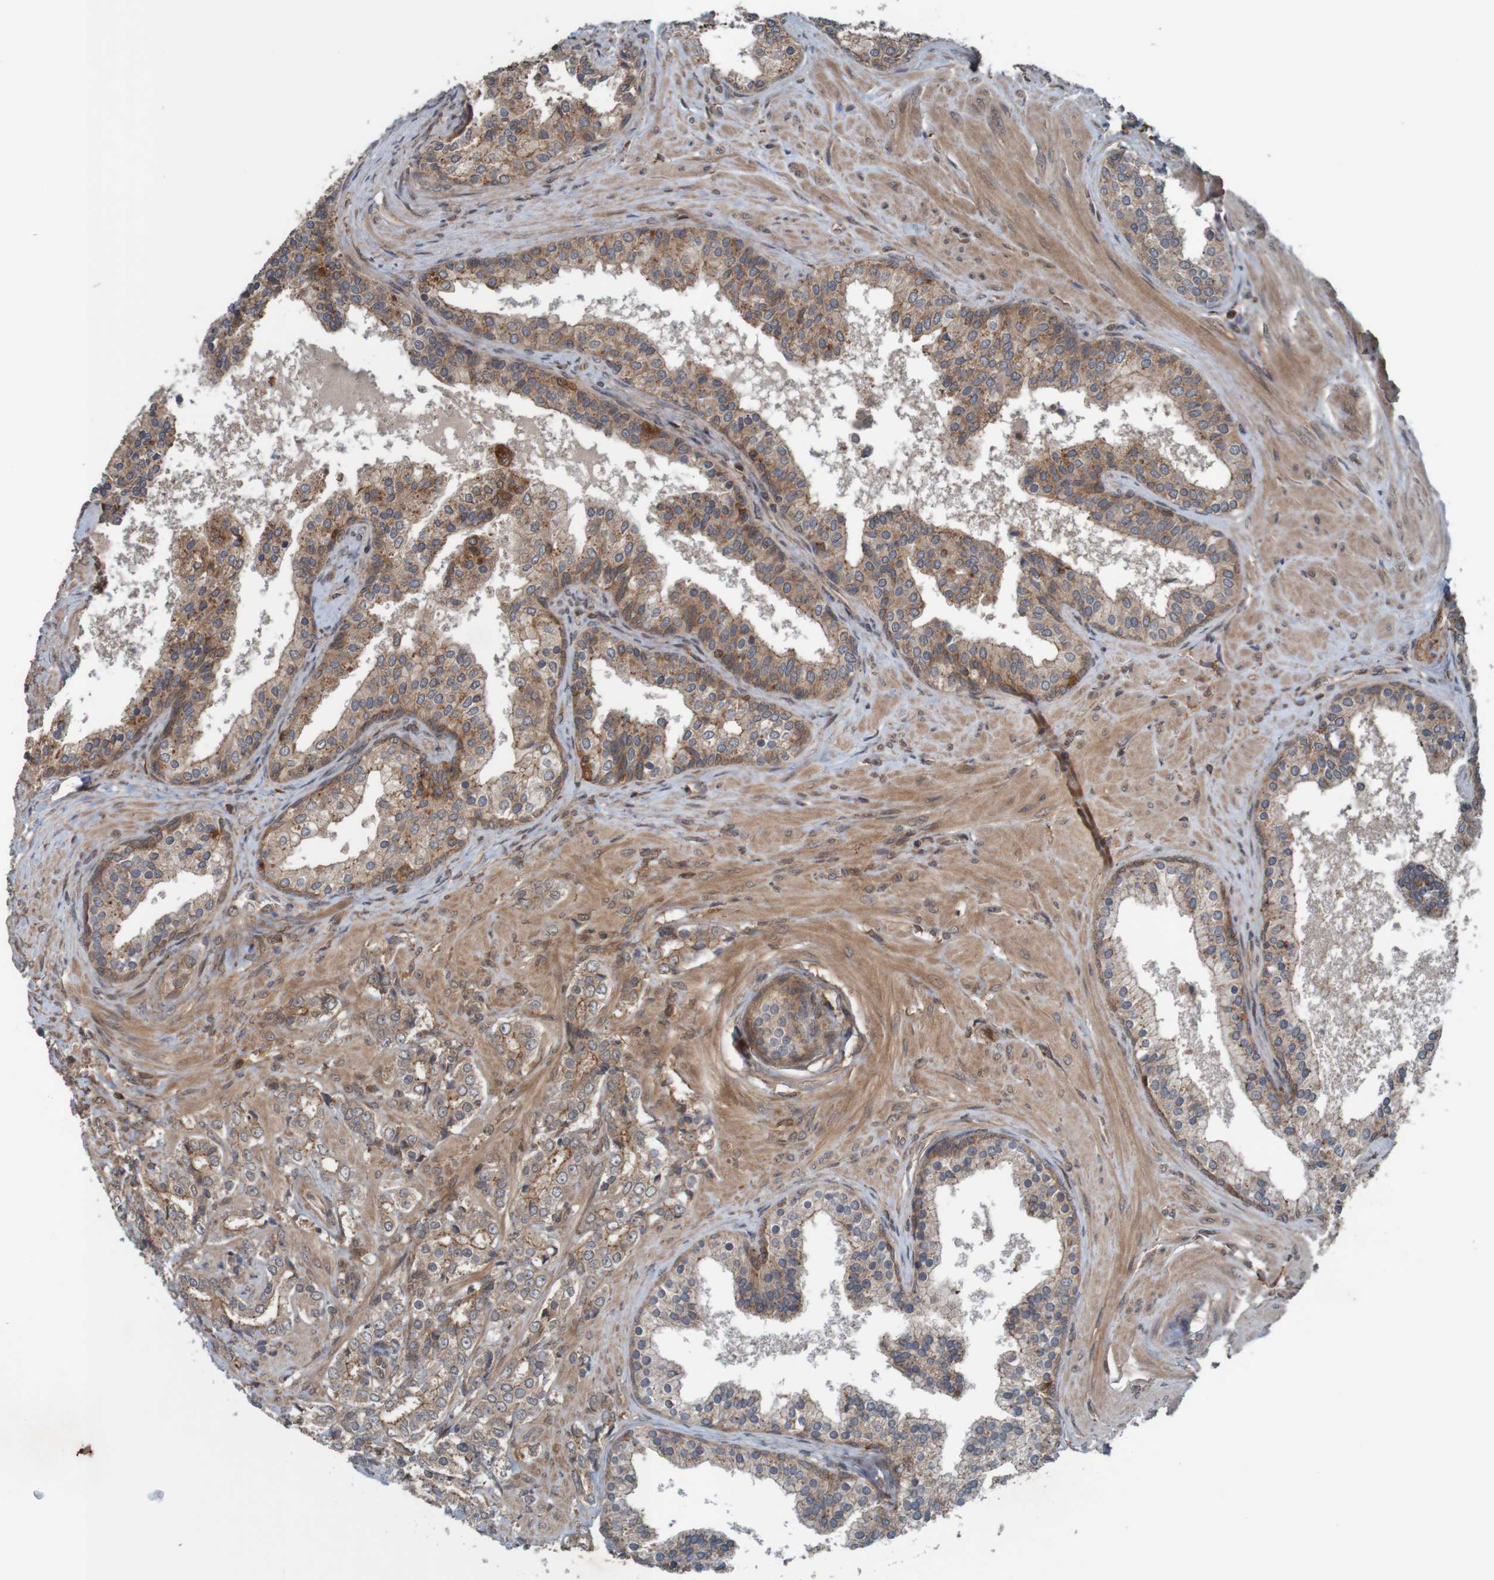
{"staining": {"intensity": "moderate", "quantity": ">75%", "location": "cytoplasmic/membranous"}, "tissue": "prostate cancer", "cell_type": "Tumor cells", "image_type": "cancer", "snomed": [{"axis": "morphology", "description": "Adenocarcinoma, Low grade"}, {"axis": "topography", "description": "Prostate"}], "caption": "Immunohistochemistry (IHC) (DAB) staining of human prostate adenocarcinoma (low-grade) exhibits moderate cytoplasmic/membranous protein expression in approximately >75% of tumor cells.", "gene": "ARHGEF11", "patient": {"sex": "male", "age": 60}}